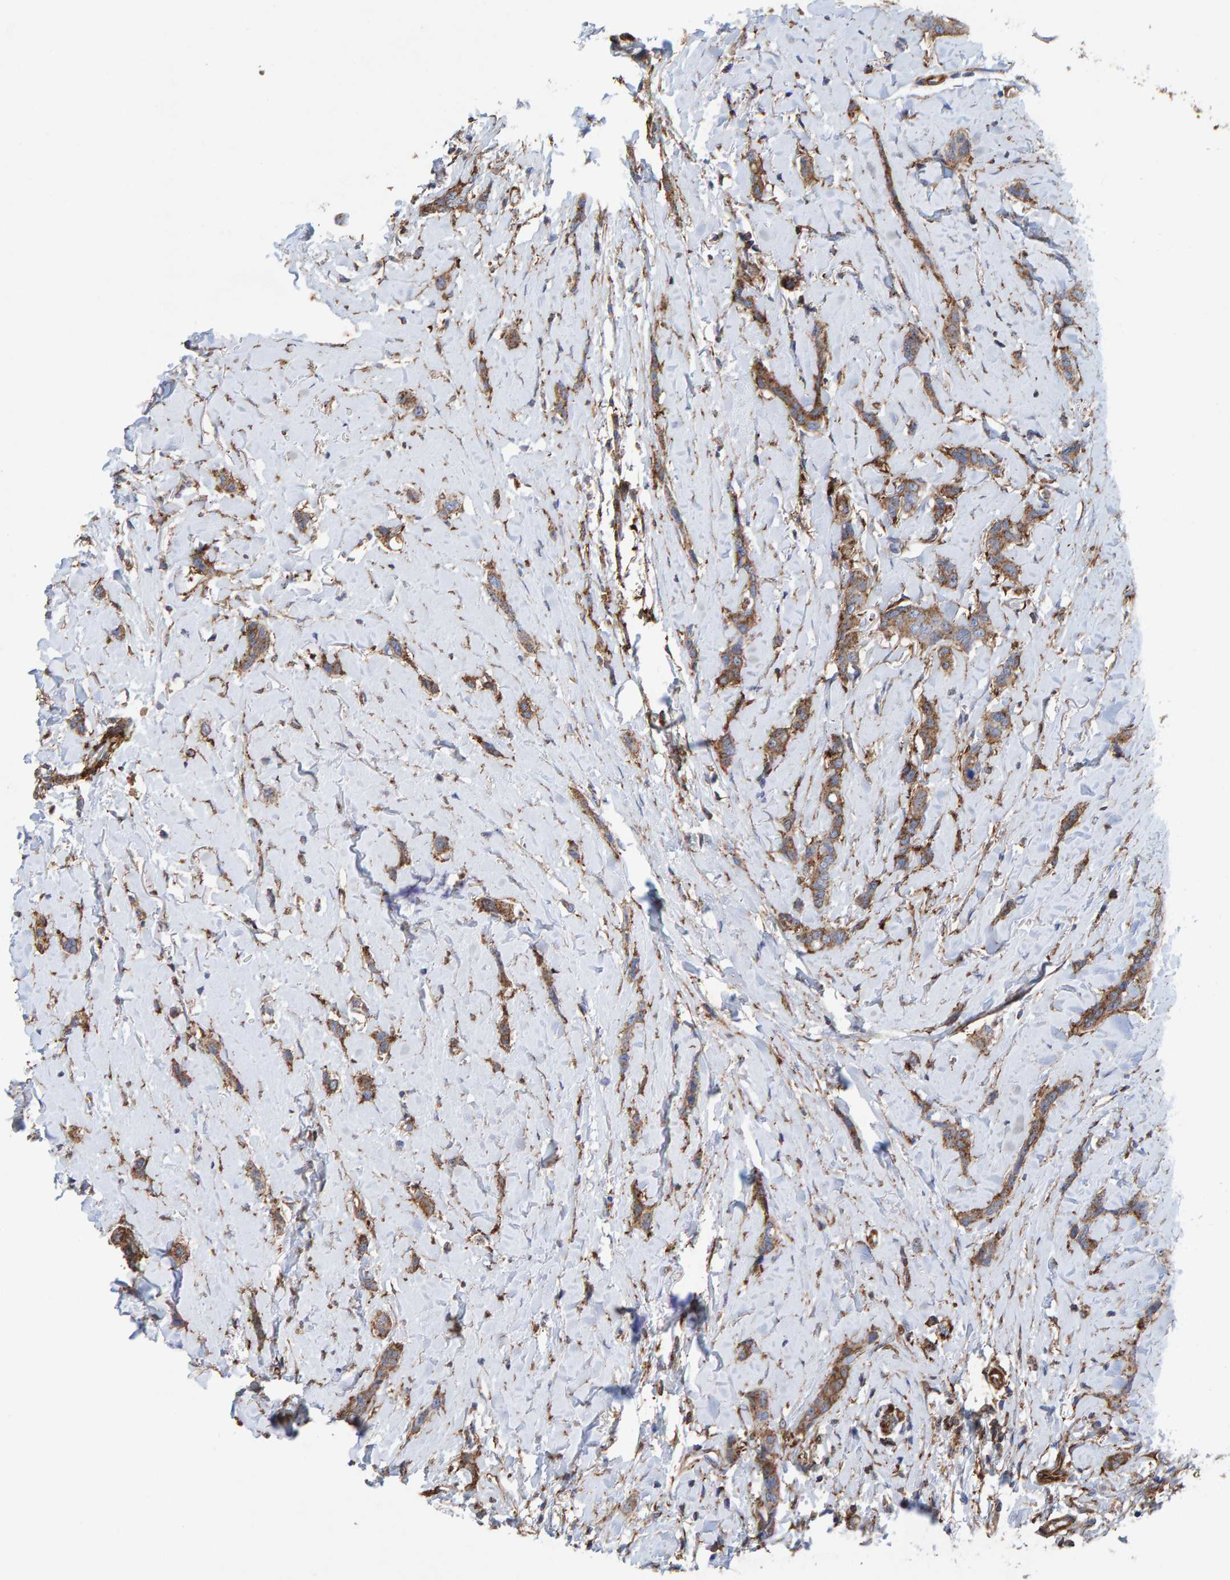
{"staining": {"intensity": "moderate", "quantity": ">75%", "location": "cytoplasmic/membranous"}, "tissue": "breast cancer", "cell_type": "Tumor cells", "image_type": "cancer", "snomed": [{"axis": "morphology", "description": "Lobular carcinoma"}, {"axis": "topography", "description": "Skin"}, {"axis": "topography", "description": "Breast"}], "caption": "An image of human lobular carcinoma (breast) stained for a protein reveals moderate cytoplasmic/membranous brown staining in tumor cells. (DAB = brown stain, brightfield microscopy at high magnification).", "gene": "MVP", "patient": {"sex": "female", "age": 46}}